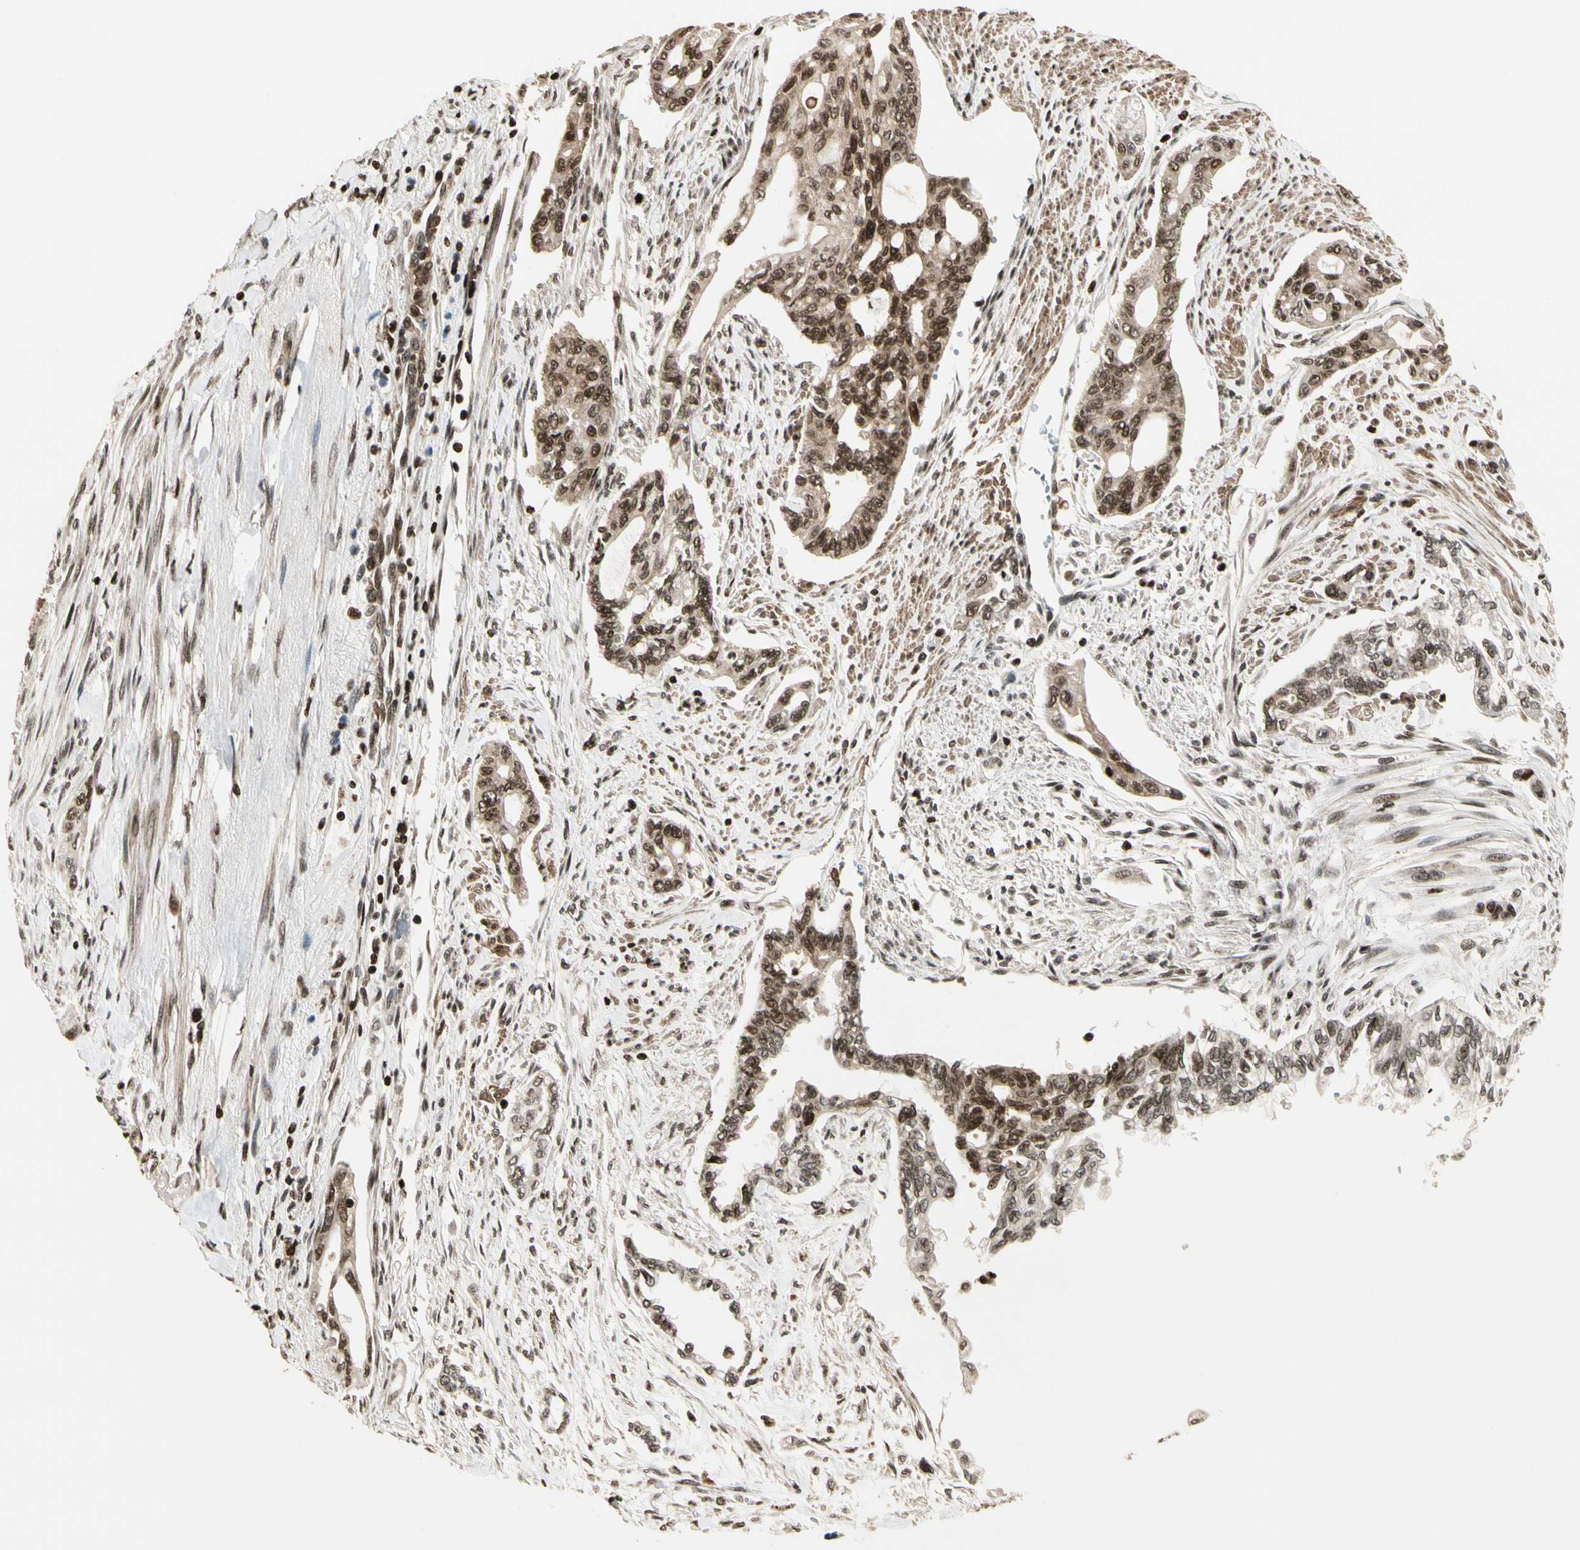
{"staining": {"intensity": "moderate", "quantity": ">75%", "location": "nuclear"}, "tissue": "pancreatic cancer", "cell_type": "Tumor cells", "image_type": "cancer", "snomed": [{"axis": "morphology", "description": "Normal tissue, NOS"}, {"axis": "topography", "description": "Pancreas"}], "caption": "Protein analysis of pancreatic cancer tissue reveals moderate nuclear staining in approximately >75% of tumor cells.", "gene": "TSHZ3", "patient": {"sex": "male", "age": 42}}